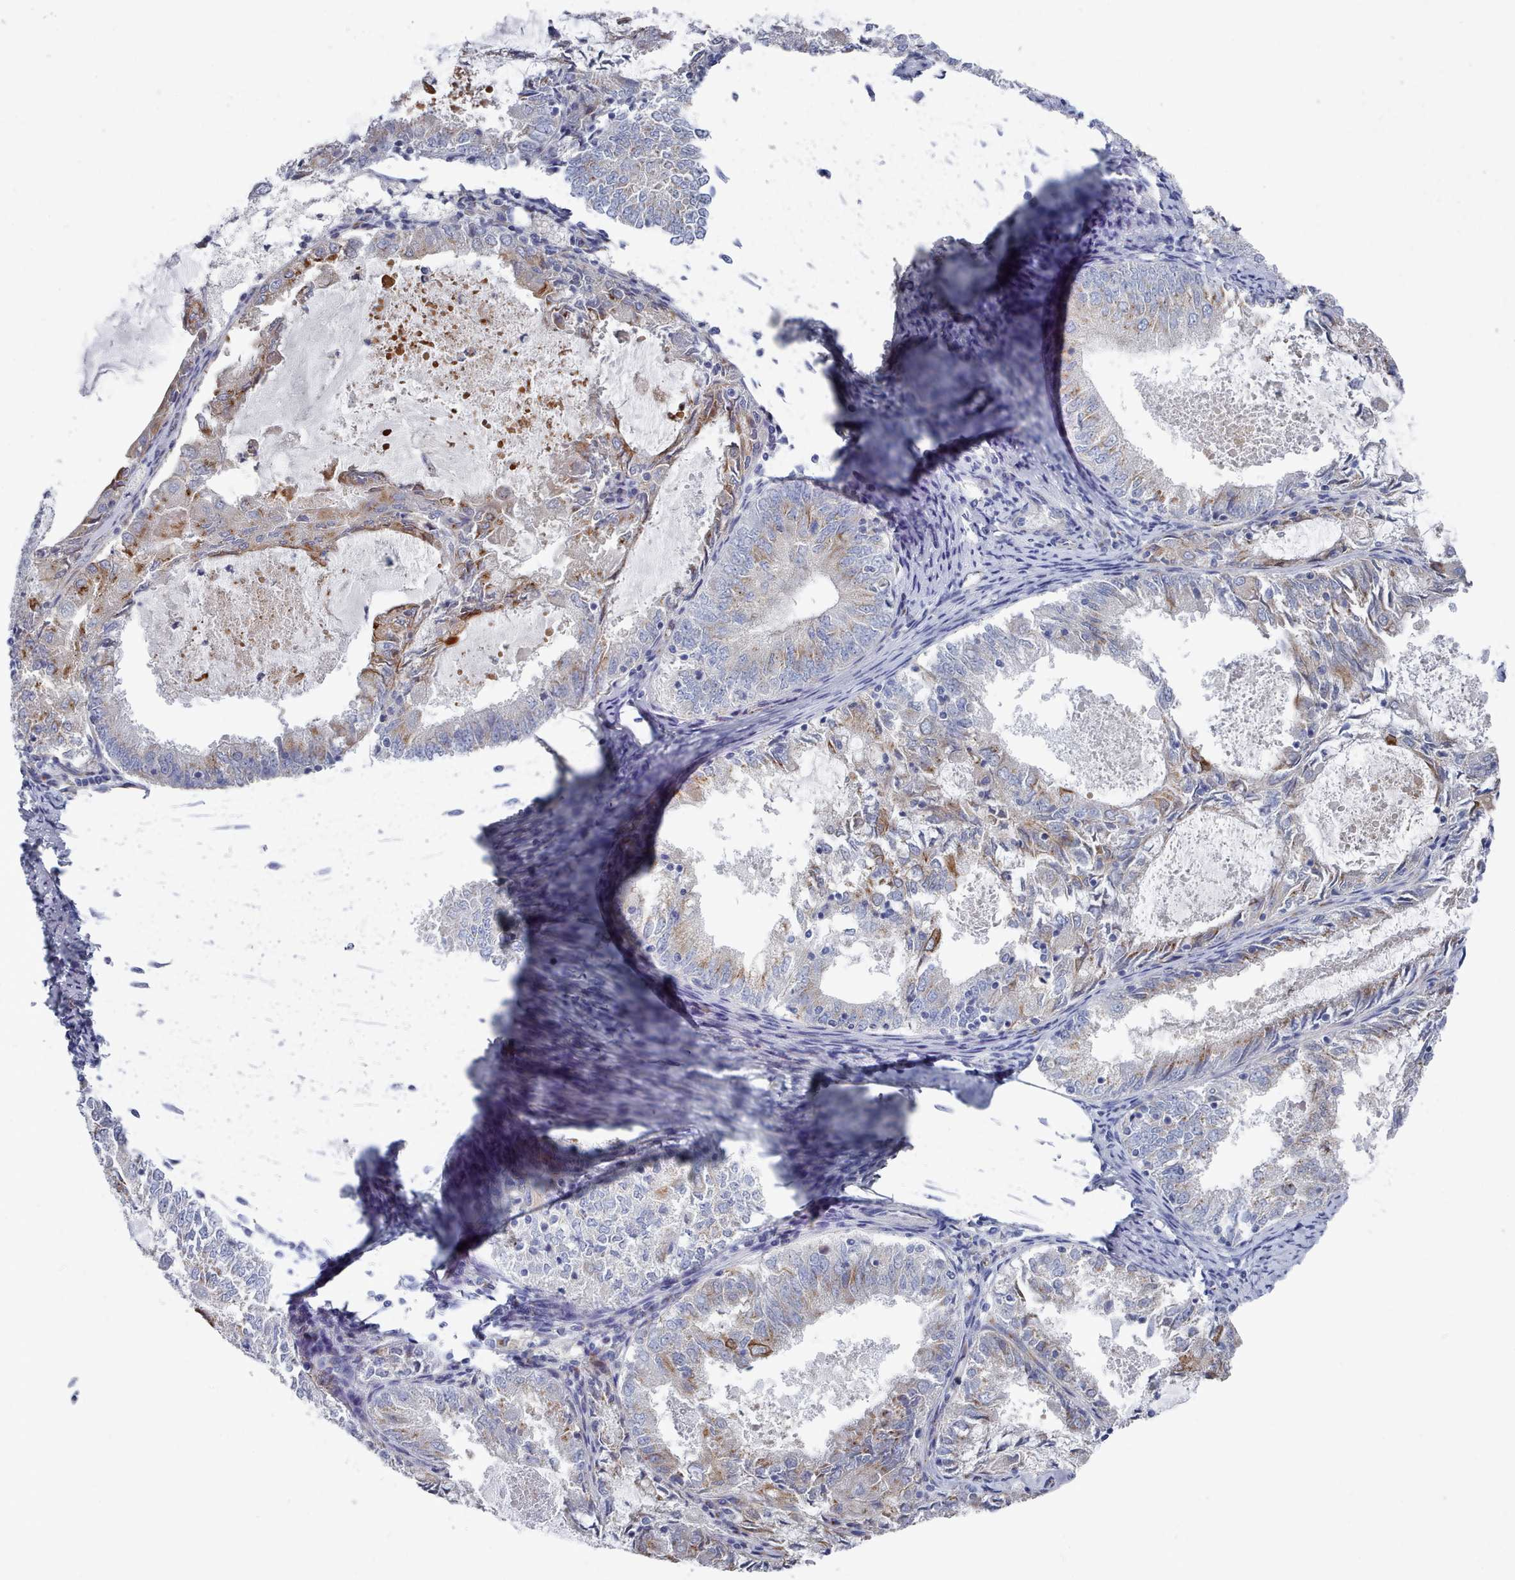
{"staining": {"intensity": "moderate", "quantity": "25%-75%", "location": "cytoplasmic/membranous"}, "tissue": "endometrial cancer", "cell_type": "Tumor cells", "image_type": "cancer", "snomed": [{"axis": "morphology", "description": "Adenocarcinoma, NOS"}, {"axis": "topography", "description": "Endometrium"}], "caption": "An image showing moderate cytoplasmic/membranous staining in approximately 25%-75% of tumor cells in endometrial cancer (adenocarcinoma), as visualized by brown immunohistochemical staining.", "gene": "PDE4C", "patient": {"sex": "female", "age": 57}}